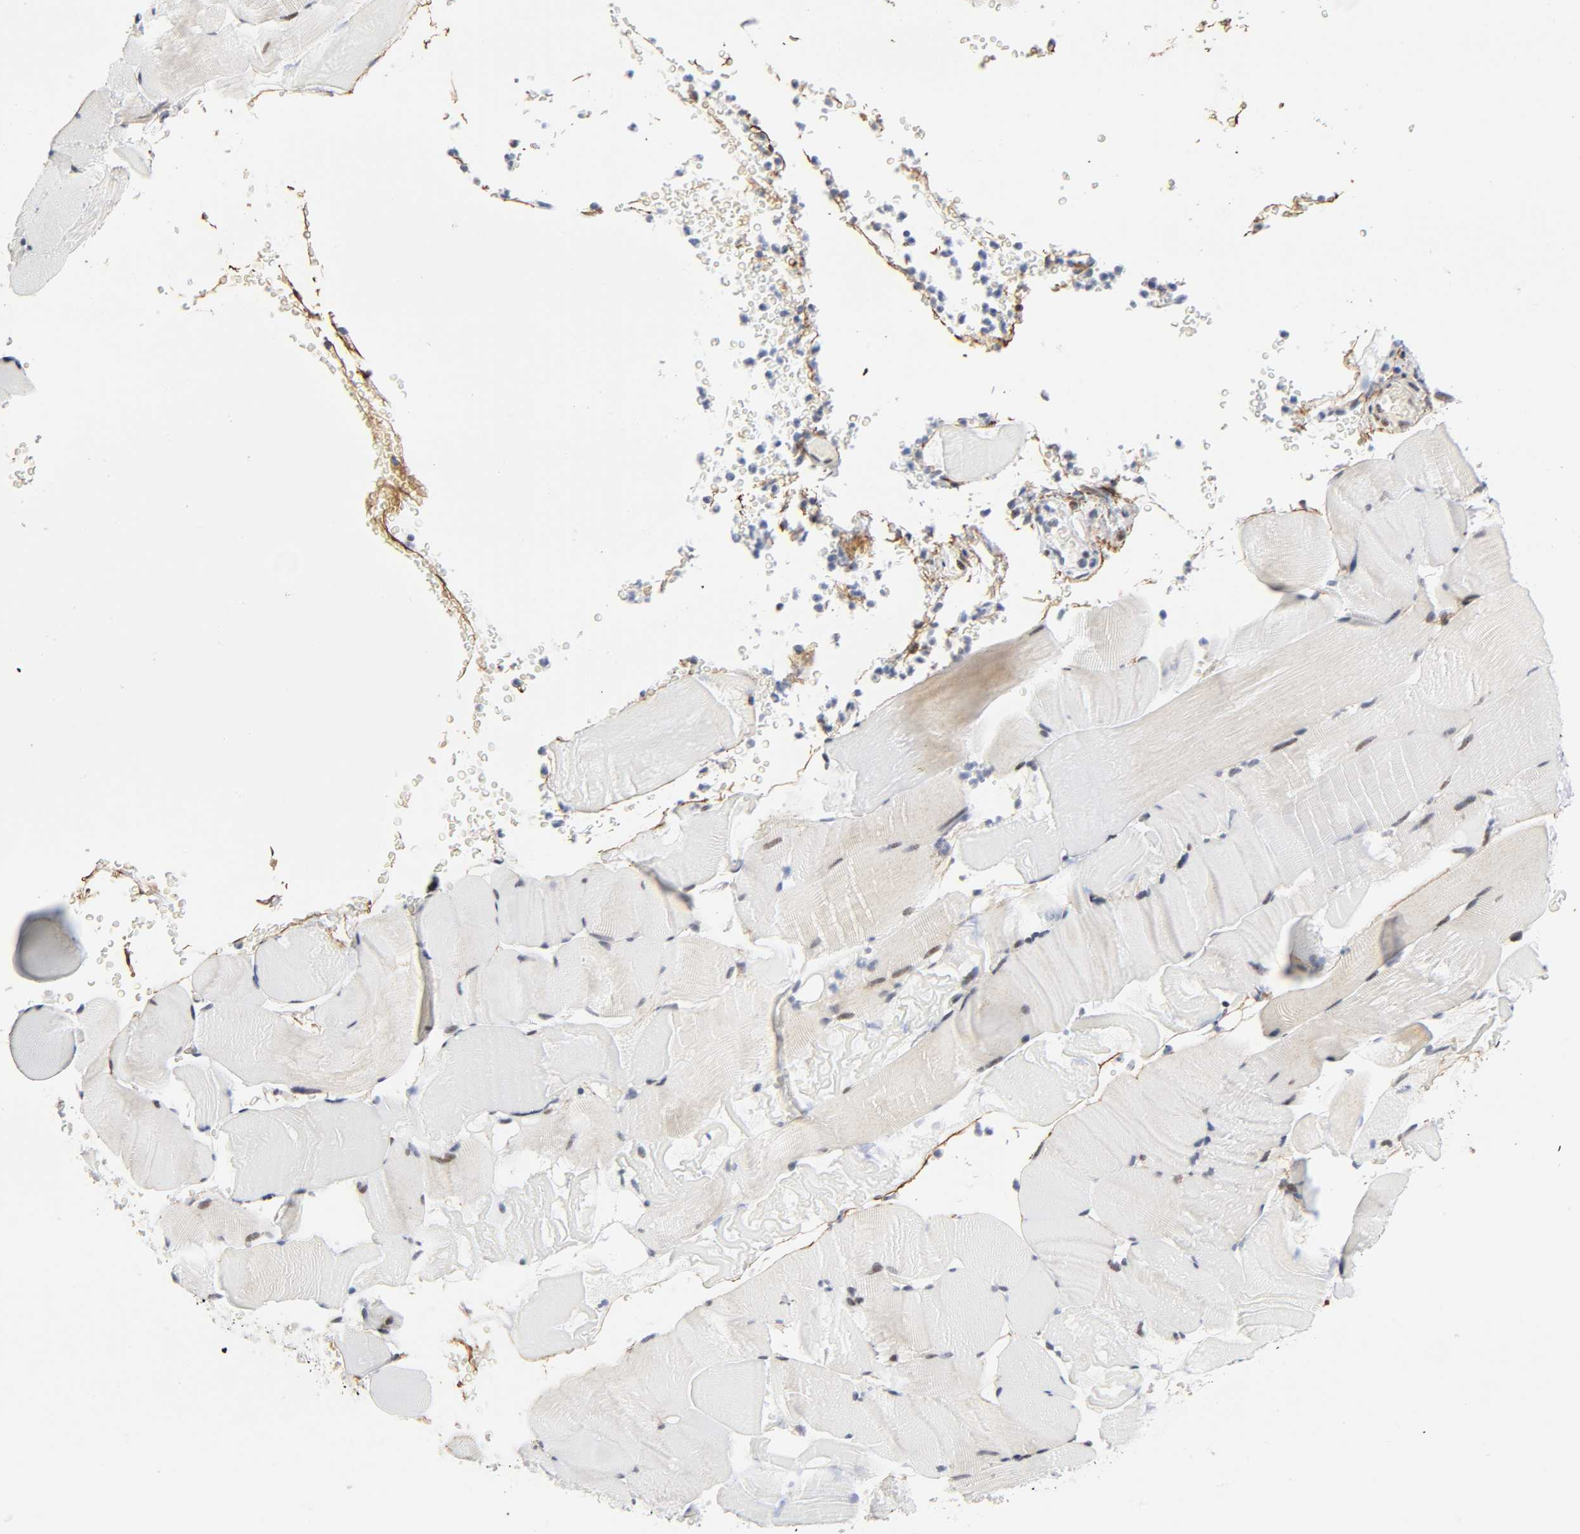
{"staining": {"intensity": "negative", "quantity": "none", "location": "none"}, "tissue": "skeletal muscle", "cell_type": "Myocytes", "image_type": "normal", "snomed": [{"axis": "morphology", "description": "Normal tissue, NOS"}, {"axis": "topography", "description": "Skeletal muscle"}], "caption": "Immunohistochemistry histopathology image of unremarkable skeletal muscle: human skeletal muscle stained with DAB (3,3'-diaminobenzidine) demonstrates no significant protein staining in myocytes. Nuclei are stained in blue.", "gene": "DIDO1", "patient": {"sex": "male", "age": 62}}